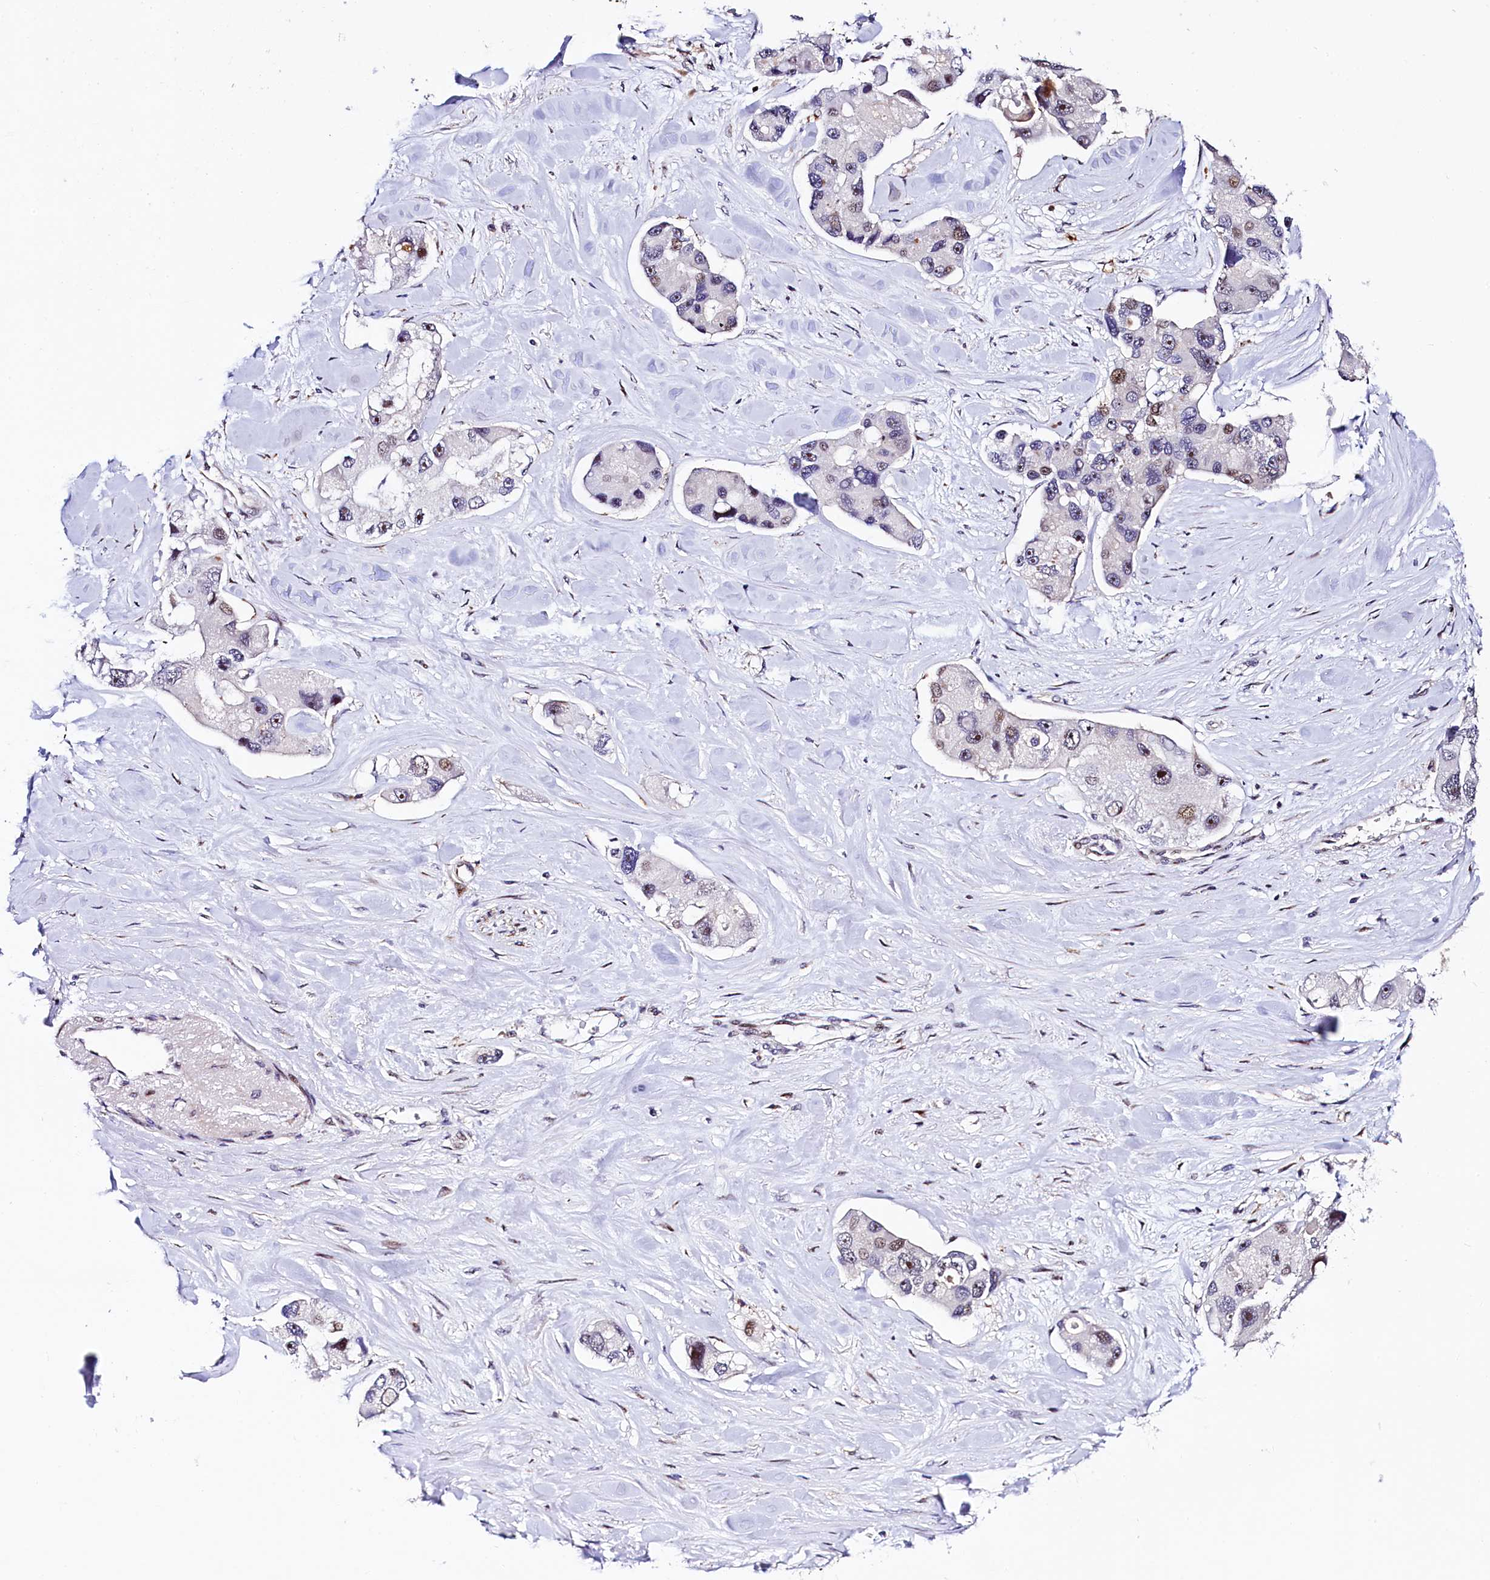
{"staining": {"intensity": "strong", "quantity": "<25%", "location": "nuclear"}, "tissue": "lung cancer", "cell_type": "Tumor cells", "image_type": "cancer", "snomed": [{"axis": "morphology", "description": "Adenocarcinoma, NOS"}, {"axis": "topography", "description": "Lung"}], "caption": "An IHC micrograph of tumor tissue is shown. Protein staining in brown highlights strong nuclear positivity in adenocarcinoma (lung) within tumor cells.", "gene": "TRMT112", "patient": {"sex": "female", "age": 54}}